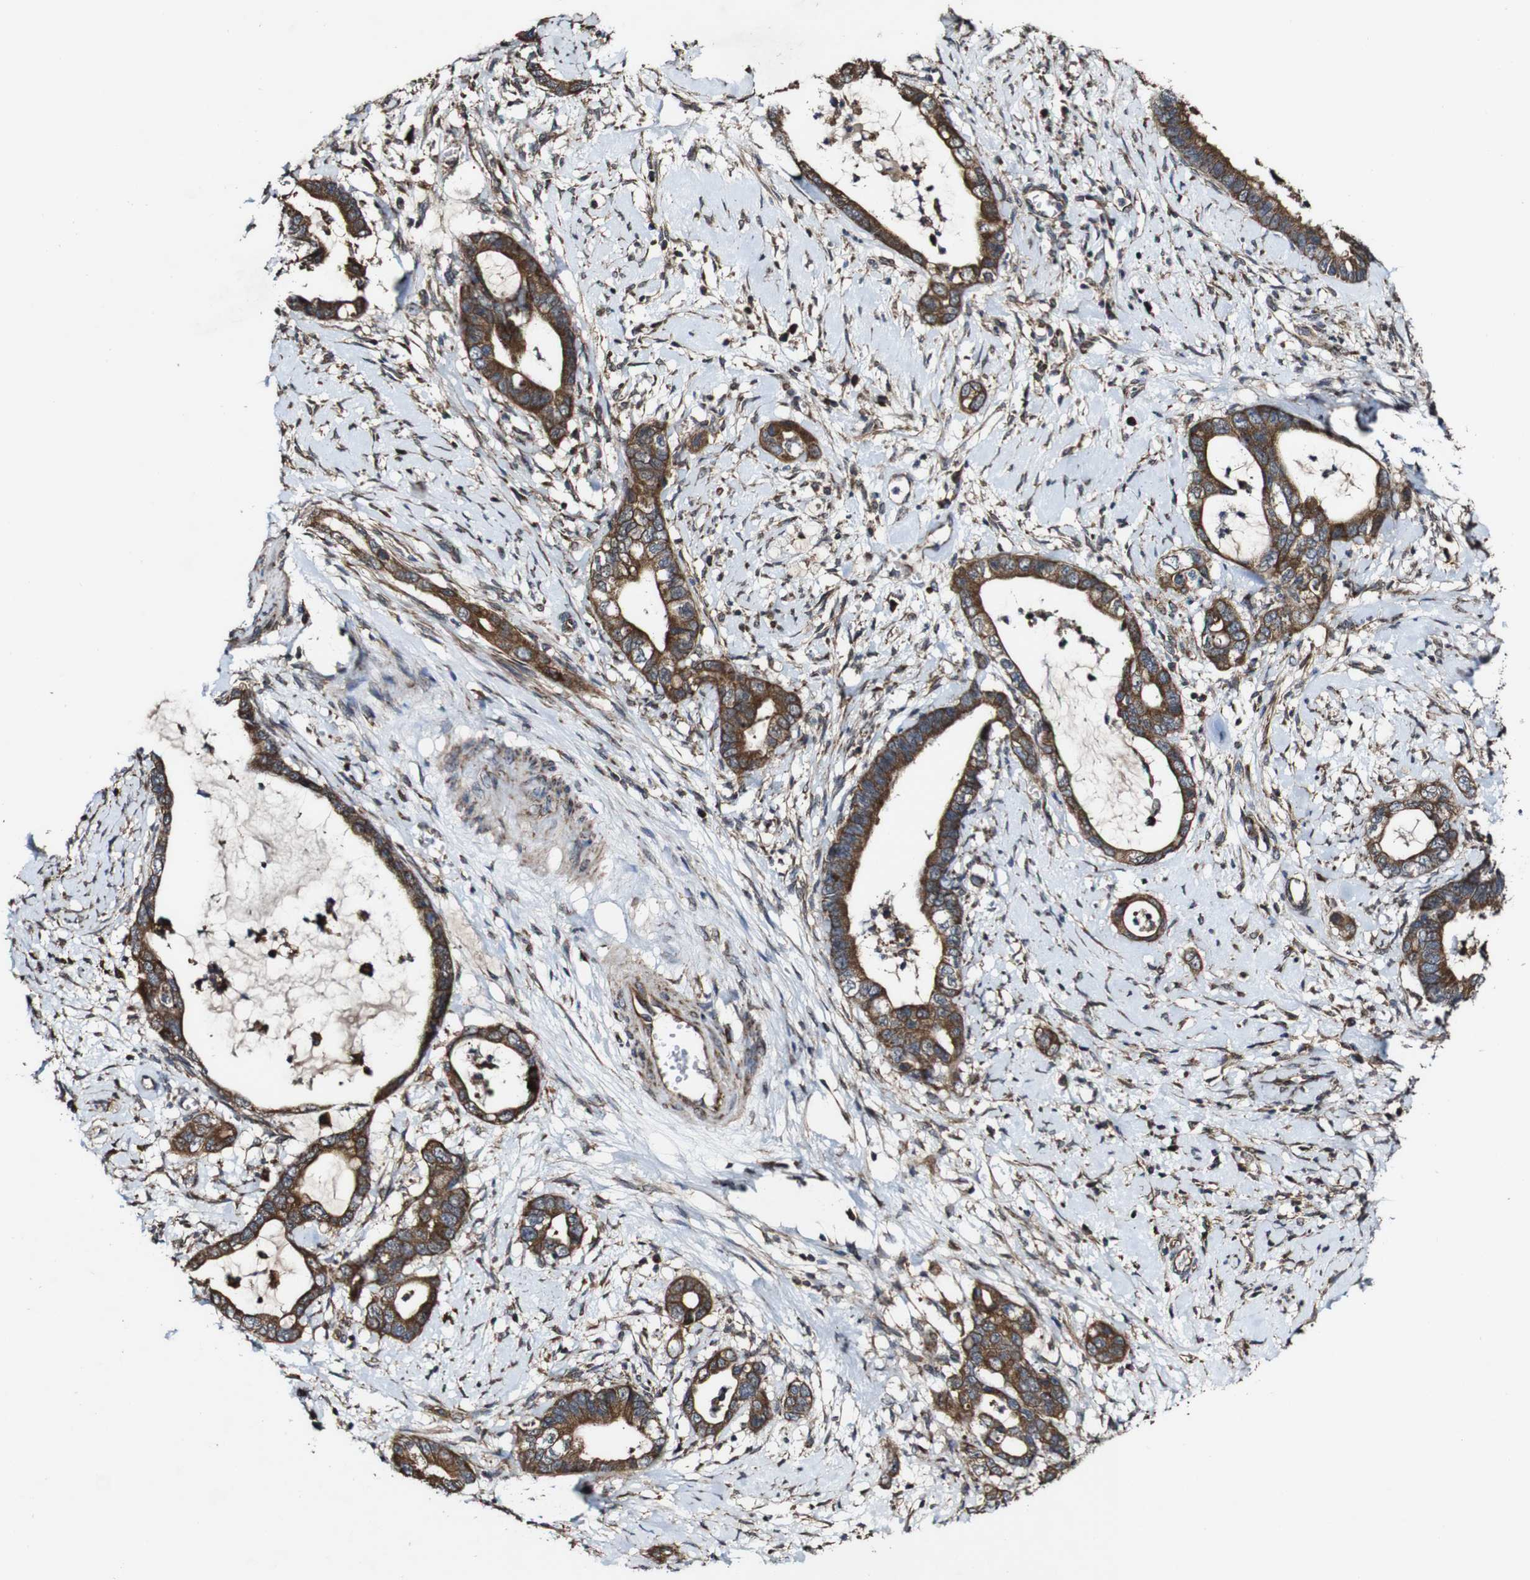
{"staining": {"intensity": "strong", "quantity": ">75%", "location": "cytoplasmic/membranous"}, "tissue": "cervical cancer", "cell_type": "Tumor cells", "image_type": "cancer", "snomed": [{"axis": "morphology", "description": "Adenocarcinoma, NOS"}, {"axis": "topography", "description": "Cervix"}], "caption": "Tumor cells demonstrate high levels of strong cytoplasmic/membranous expression in about >75% of cells in human cervical cancer (adenocarcinoma).", "gene": "BTN3A3", "patient": {"sex": "female", "age": 44}}